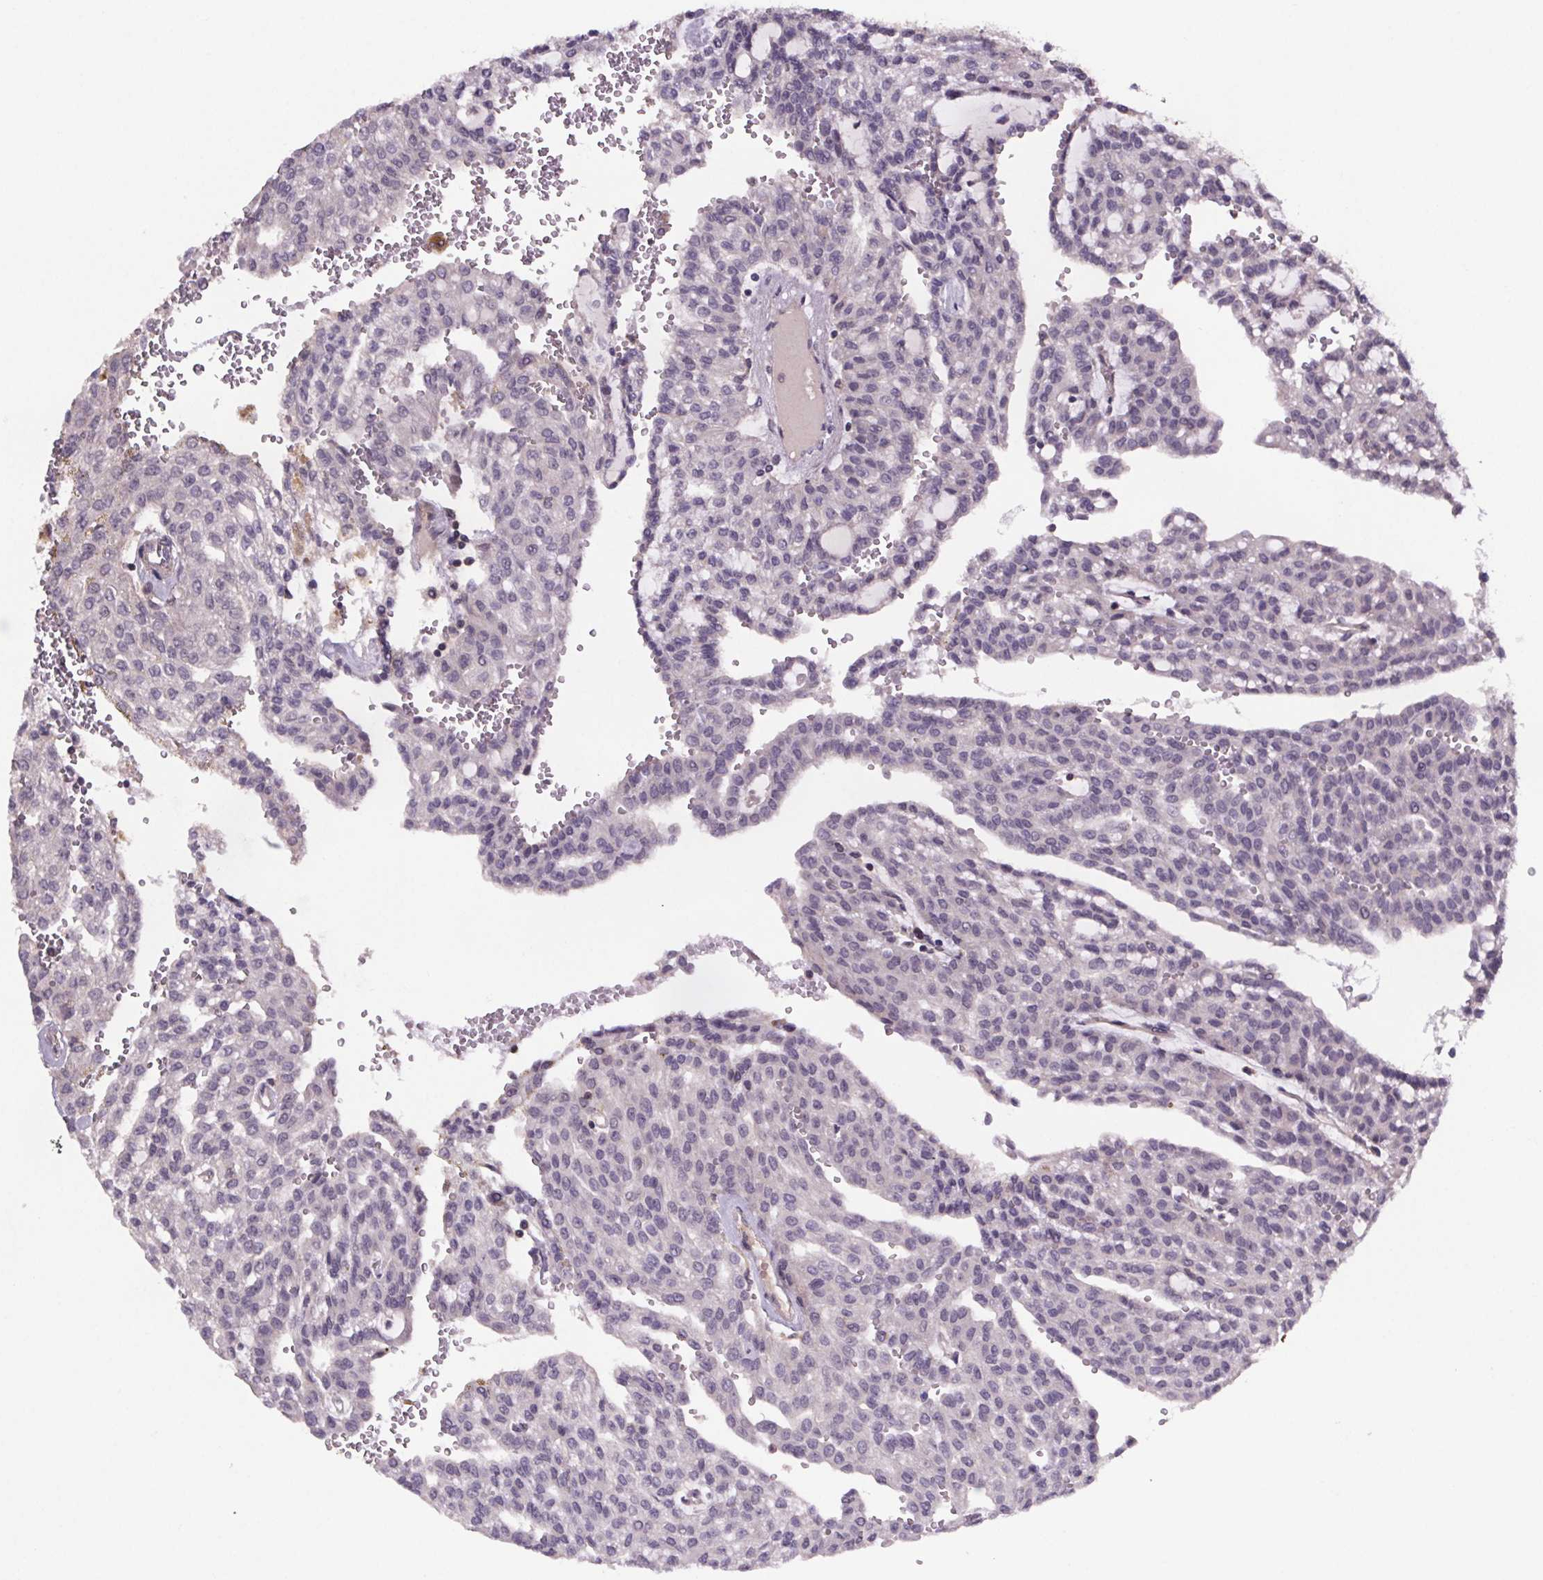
{"staining": {"intensity": "negative", "quantity": "none", "location": "none"}, "tissue": "renal cancer", "cell_type": "Tumor cells", "image_type": "cancer", "snomed": [{"axis": "morphology", "description": "Adenocarcinoma, NOS"}, {"axis": "topography", "description": "Kidney"}], "caption": "Tumor cells are negative for brown protein staining in renal cancer (adenocarcinoma).", "gene": "CLN3", "patient": {"sex": "male", "age": 63}}